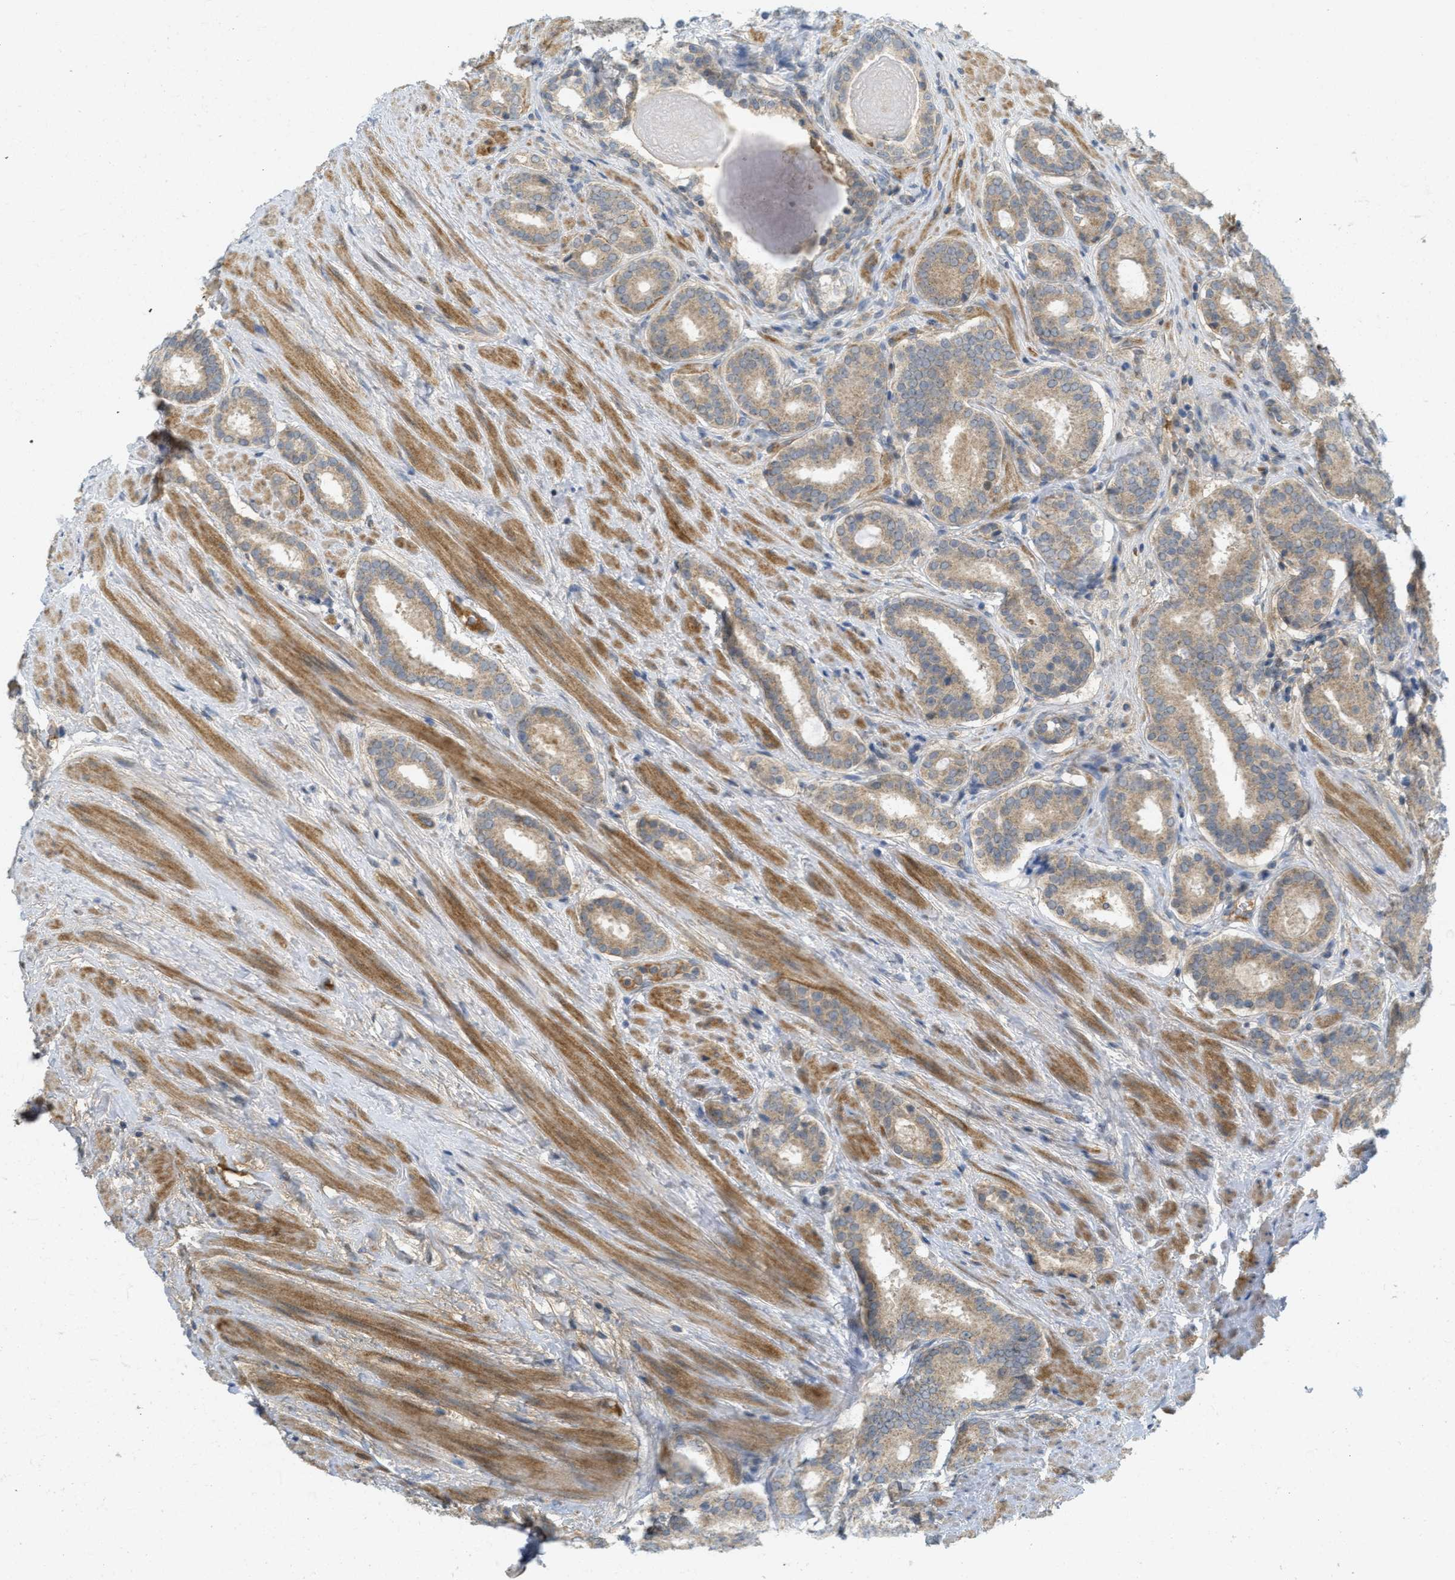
{"staining": {"intensity": "weak", "quantity": ">75%", "location": "cytoplasmic/membranous"}, "tissue": "prostate cancer", "cell_type": "Tumor cells", "image_type": "cancer", "snomed": [{"axis": "morphology", "description": "Adenocarcinoma, Low grade"}, {"axis": "topography", "description": "Prostate"}], "caption": "Weak cytoplasmic/membranous staining is identified in about >75% of tumor cells in prostate cancer (adenocarcinoma (low-grade)).", "gene": "PROC", "patient": {"sex": "male", "age": 69}}